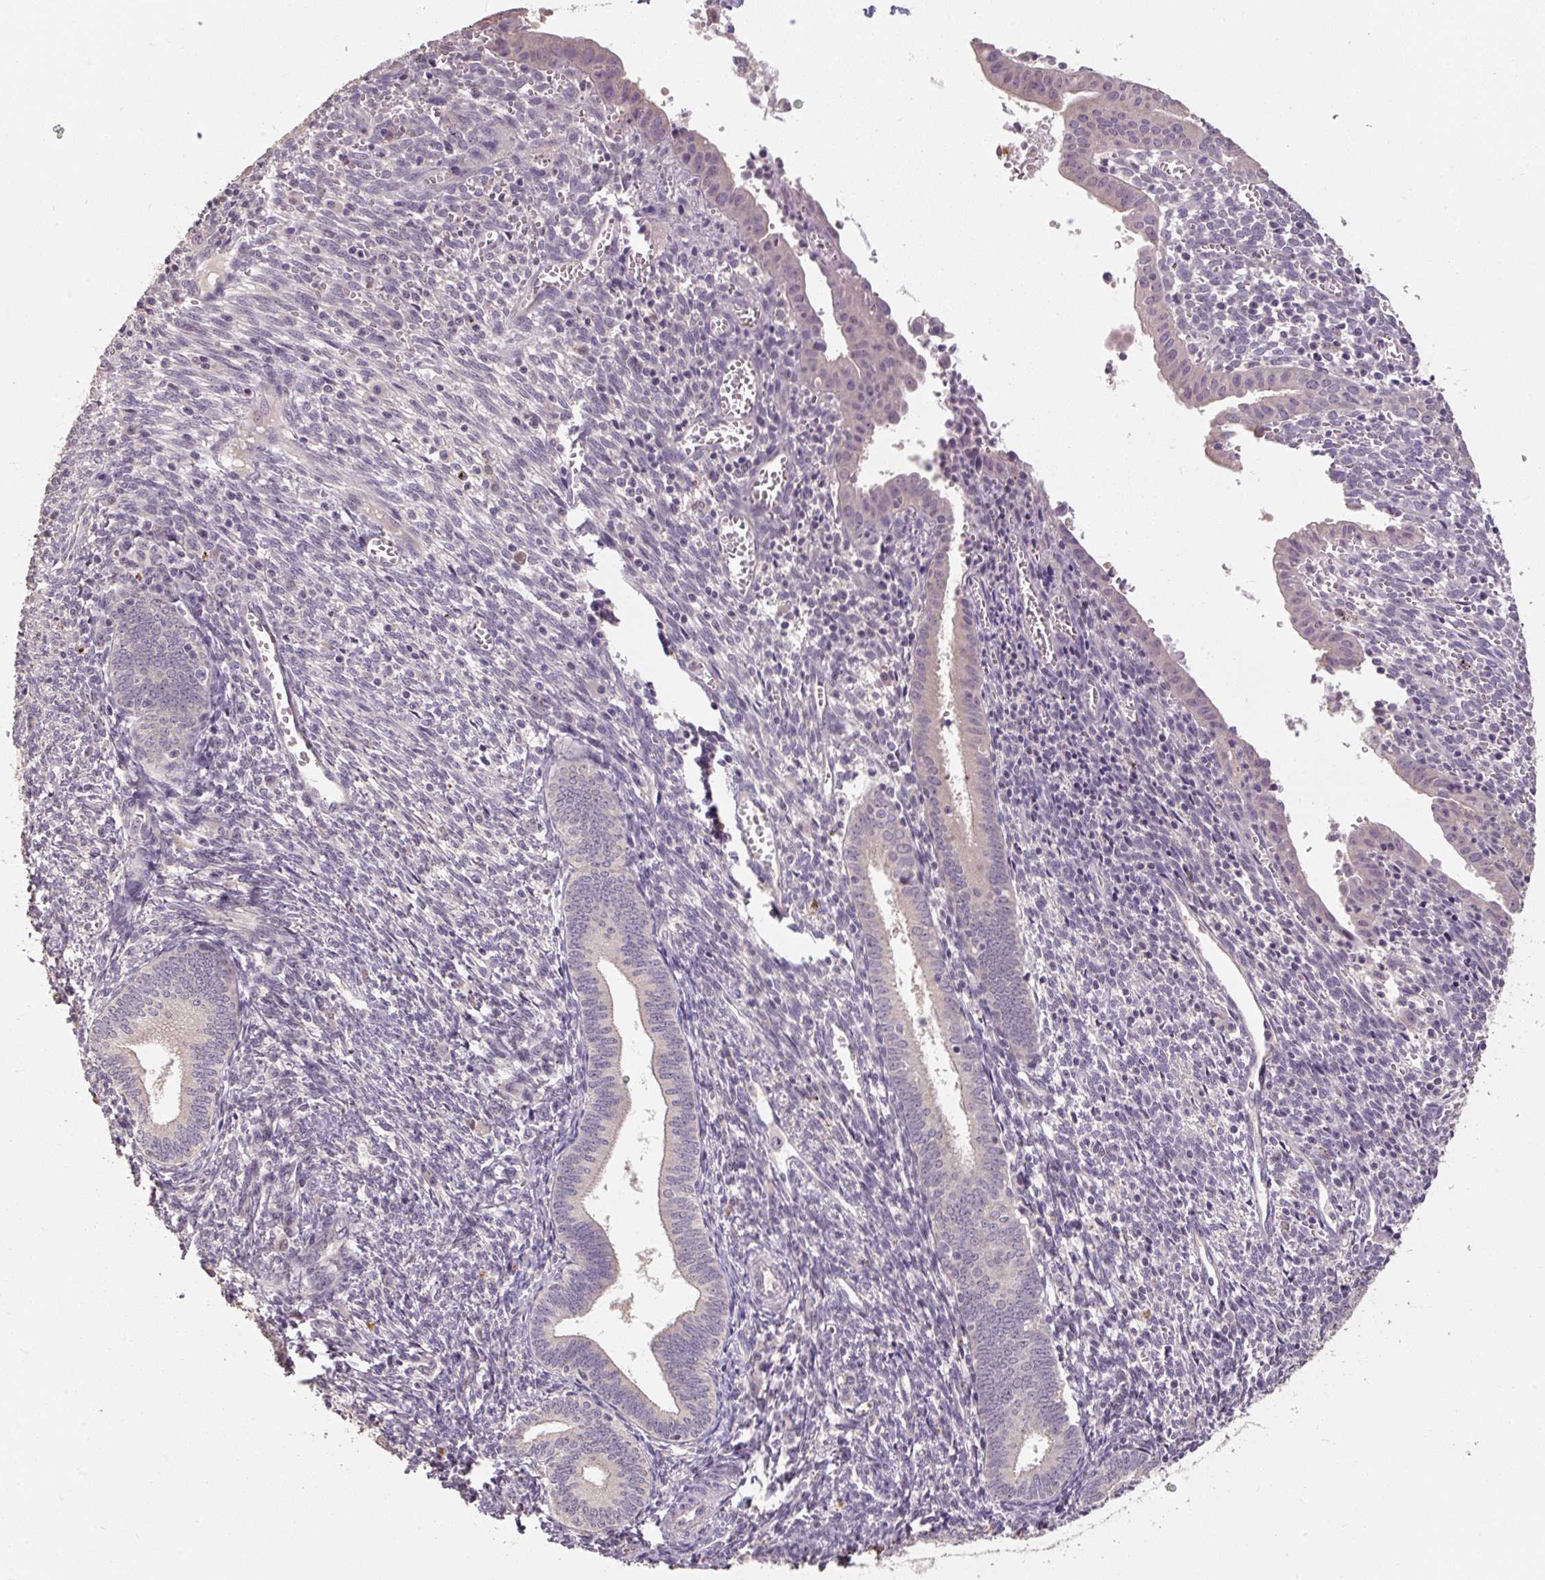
{"staining": {"intensity": "negative", "quantity": "none", "location": "none"}, "tissue": "endometrium", "cell_type": "Cells in endometrial stroma", "image_type": "normal", "snomed": [{"axis": "morphology", "description": "Normal tissue, NOS"}, {"axis": "topography", "description": "Endometrium"}], "caption": "High power microscopy histopathology image of an immunohistochemistry image of normal endometrium, revealing no significant expression in cells in endometrial stroma.", "gene": "CFAP65", "patient": {"sex": "female", "age": 41}}